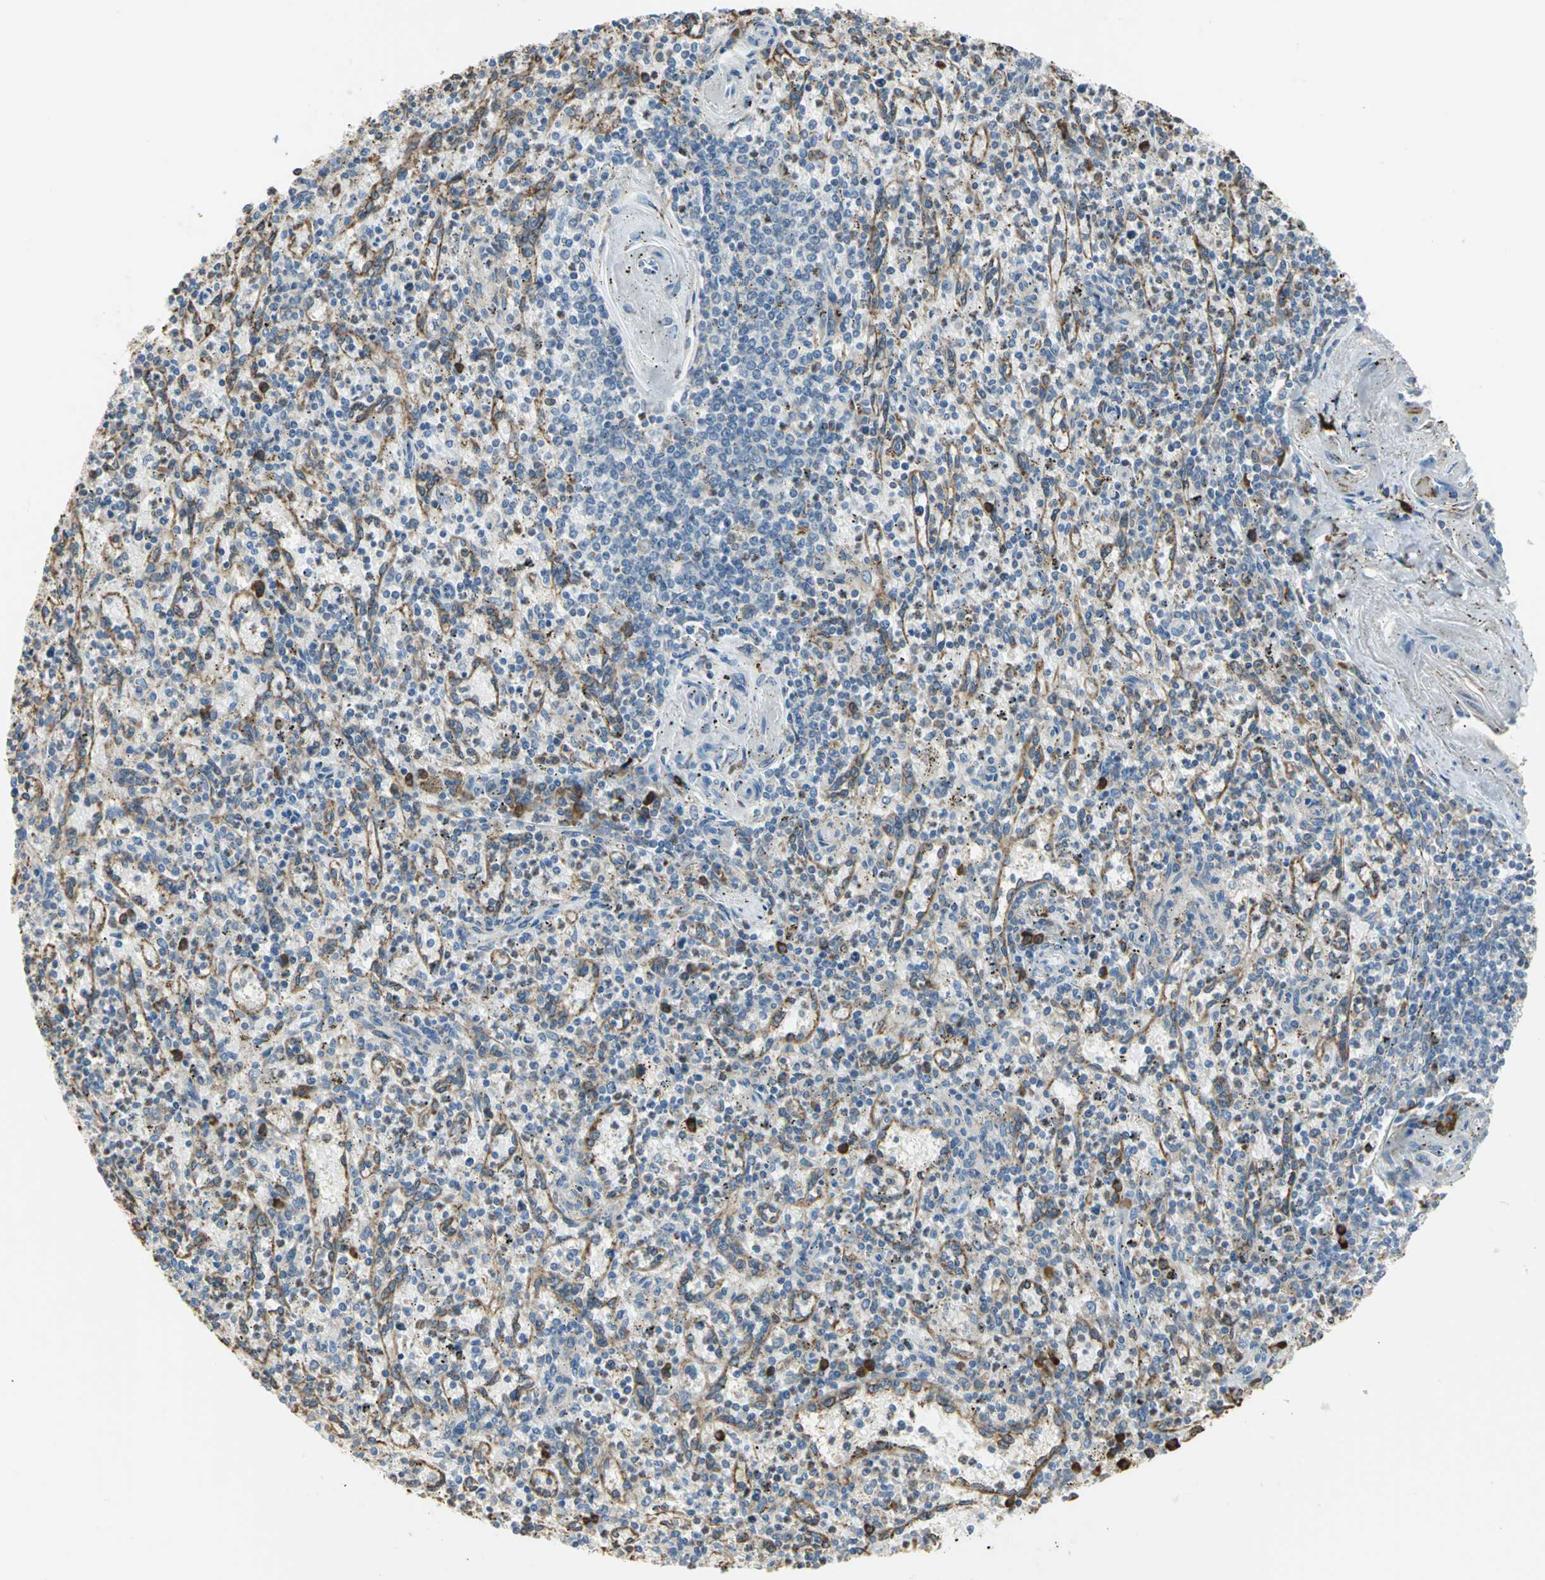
{"staining": {"intensity": "moderate", "quantity": ">75%", "location": "cytoplasmic/membranous"}, "tissue": "spleen", "cell_type": "Cells in red pulp", "image_type": "normal", "snomed": [{"axis": "morphology", "description": "Normal tissue, NOS"}, {"axis": "topography", "description": "Spleen"}], "caption": "Approximately >75% of cells in red pulp in normal human spleen display moderate cytoplasmic/membranous protein staining as visualized by brown immunohistochemical staining.", "gene": "SDF2L1", "patient": {"sex": "male", "age": 72}}